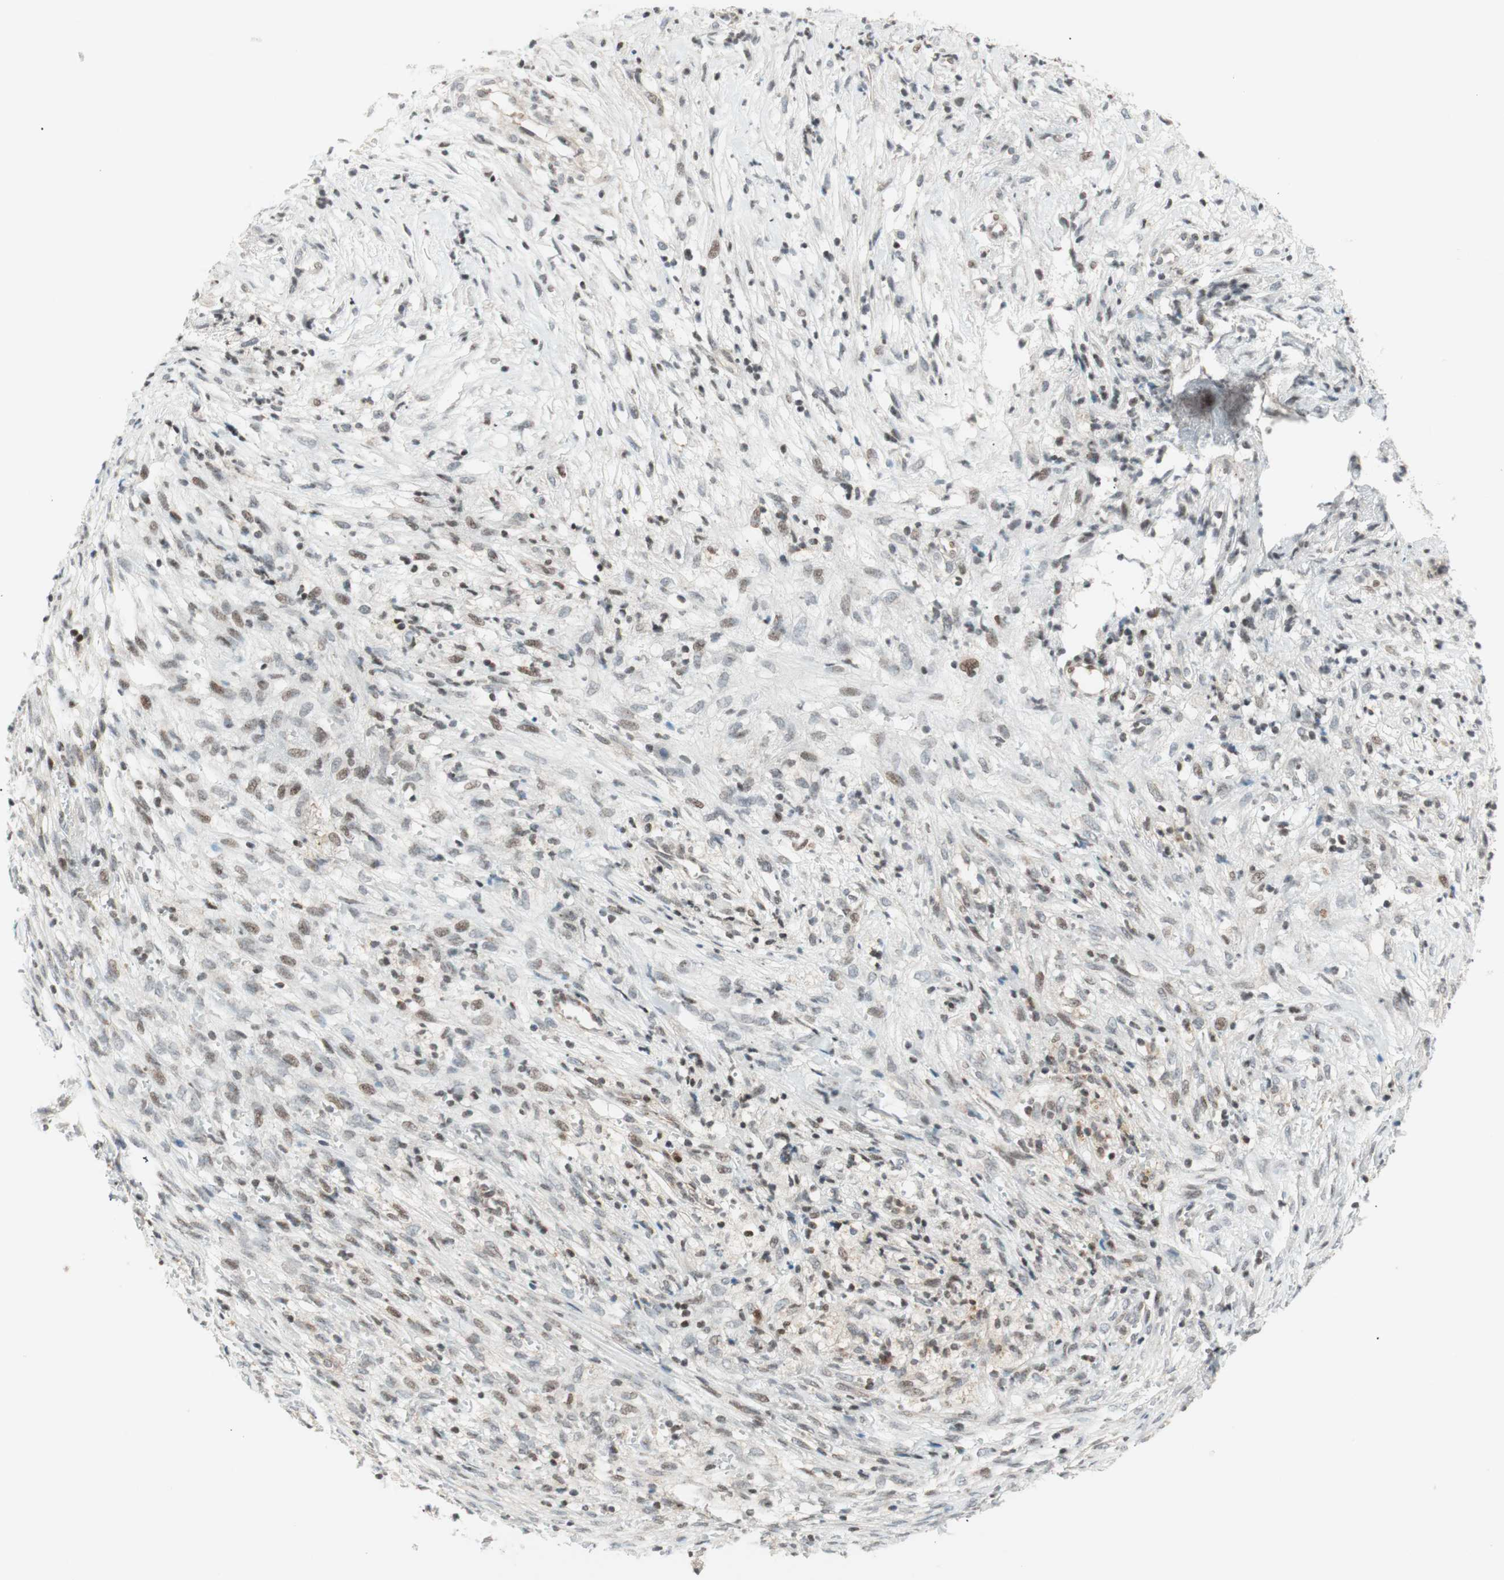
{"staining": {"intensity": "weak", "quantity": "25%-75%", "location": "nuclear"}, "tissue": "ovarian cancer", "cell_type": "Tumor cells", "image_type": "cancer", "snomed": [{"axis": "morphology", "description": "Carcinoma, endometroid"}, {"axis": "topography", "description": "Ovary"}], "caption": "Ovarian endometroid carcinoma stained for a protein (brown) reveals weak nuclear positive positivity in about 25%-75% of tumor cells.", "gene": "TPT1", "patient": {"sex": "female", "age": 42}}